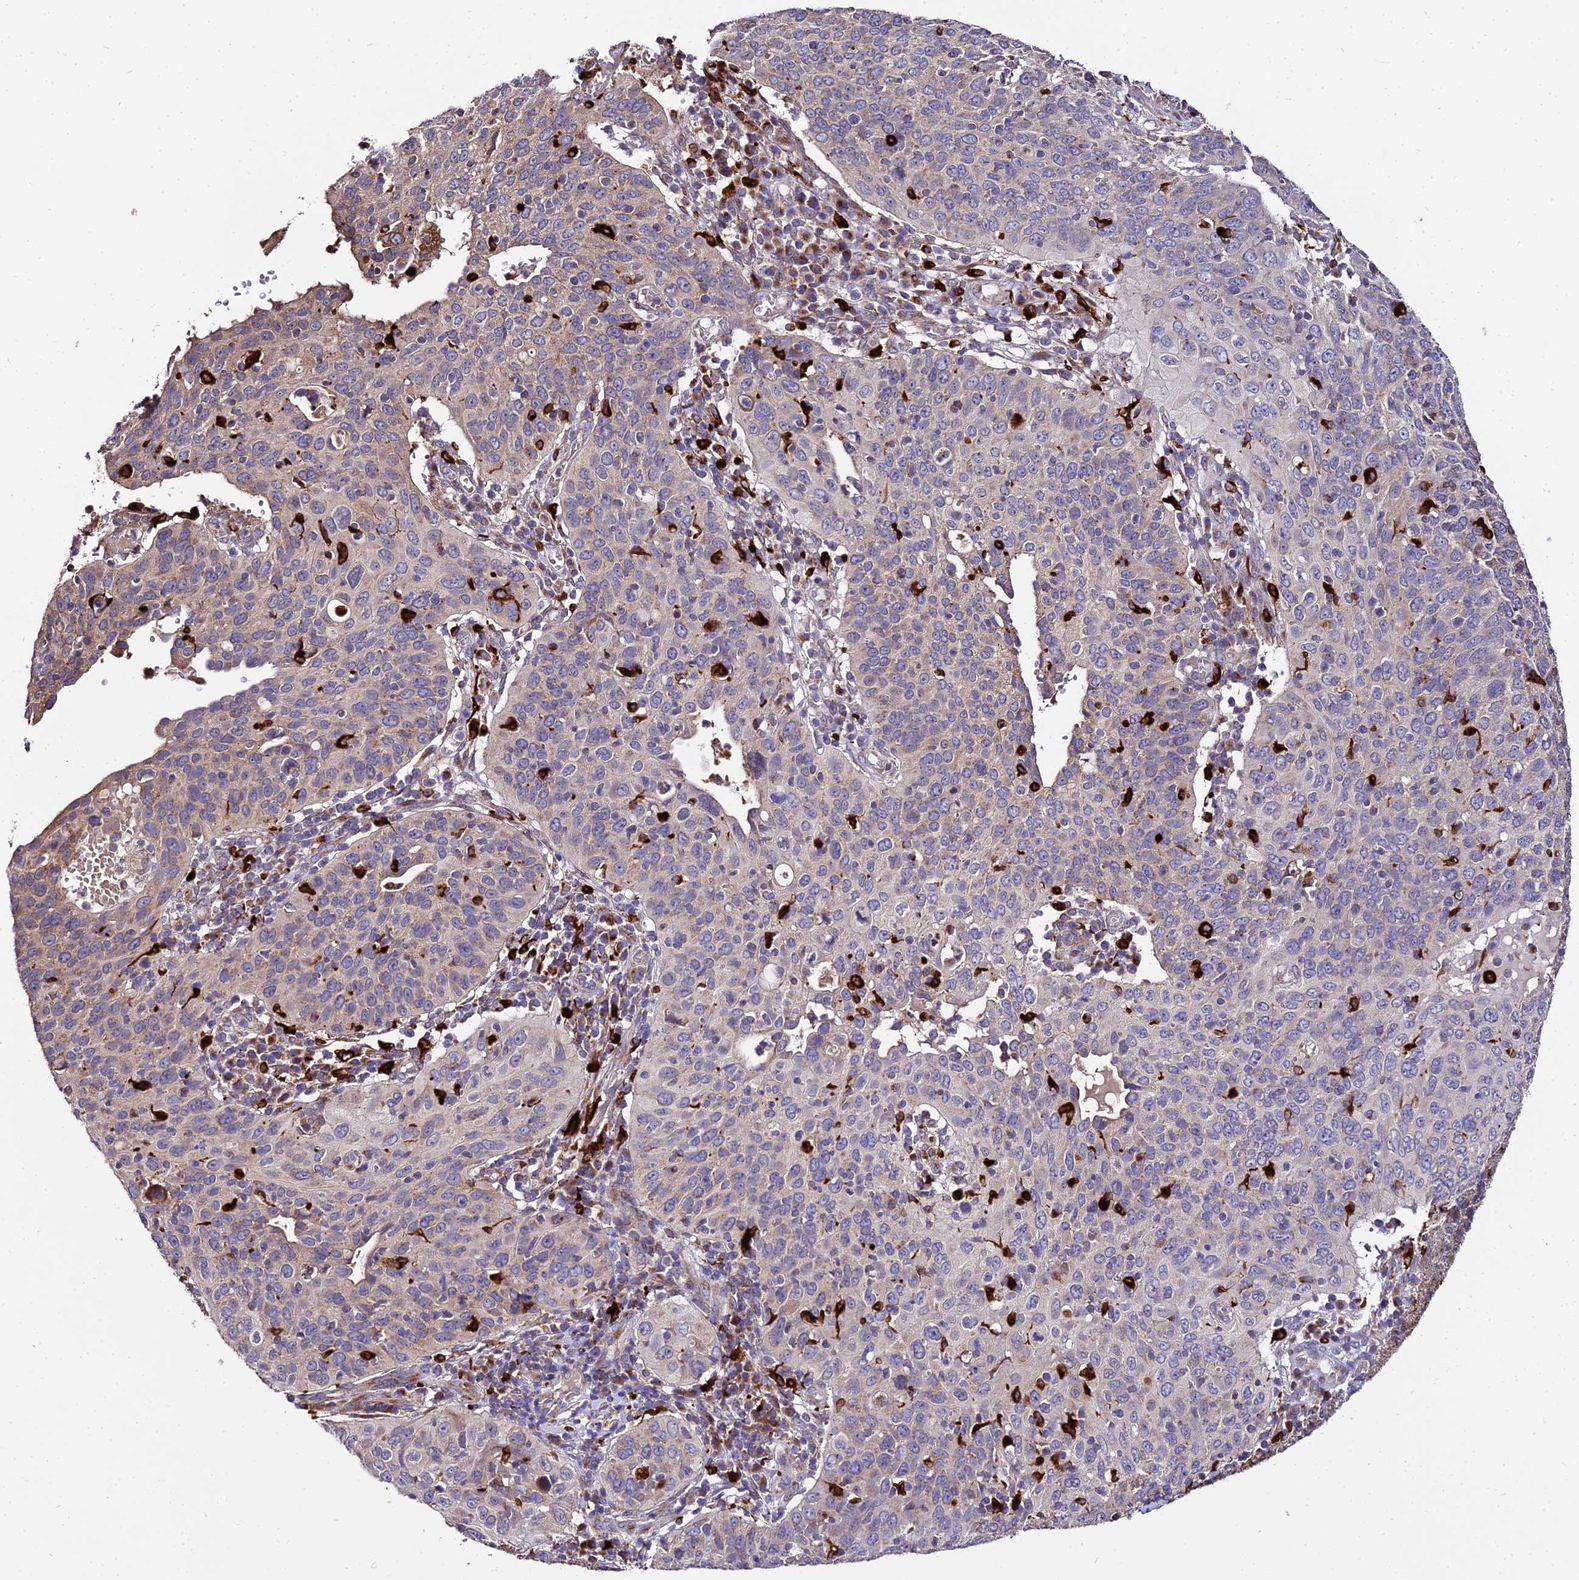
{"staining": {"intensity": "weak", "quantity": "<25%", "location": "cytoplasmic/membranous"}, "tissue": "cervical cancer", "cell_type": "Tumor cells", "image_type": "cancer", "snomed": [{"axis": "morphology", "description": "Squamous cell carcinoma, NOS"}, {"axis": "topography", "description": "Cervix"}], "caption": "Cervical cancer (squamous cell carcinoma) was stained to show a protein in brown. There is no significant positivity in tumor cells.", "gene": "PEX19", "patient": {"sex": "female", "age": 36}}